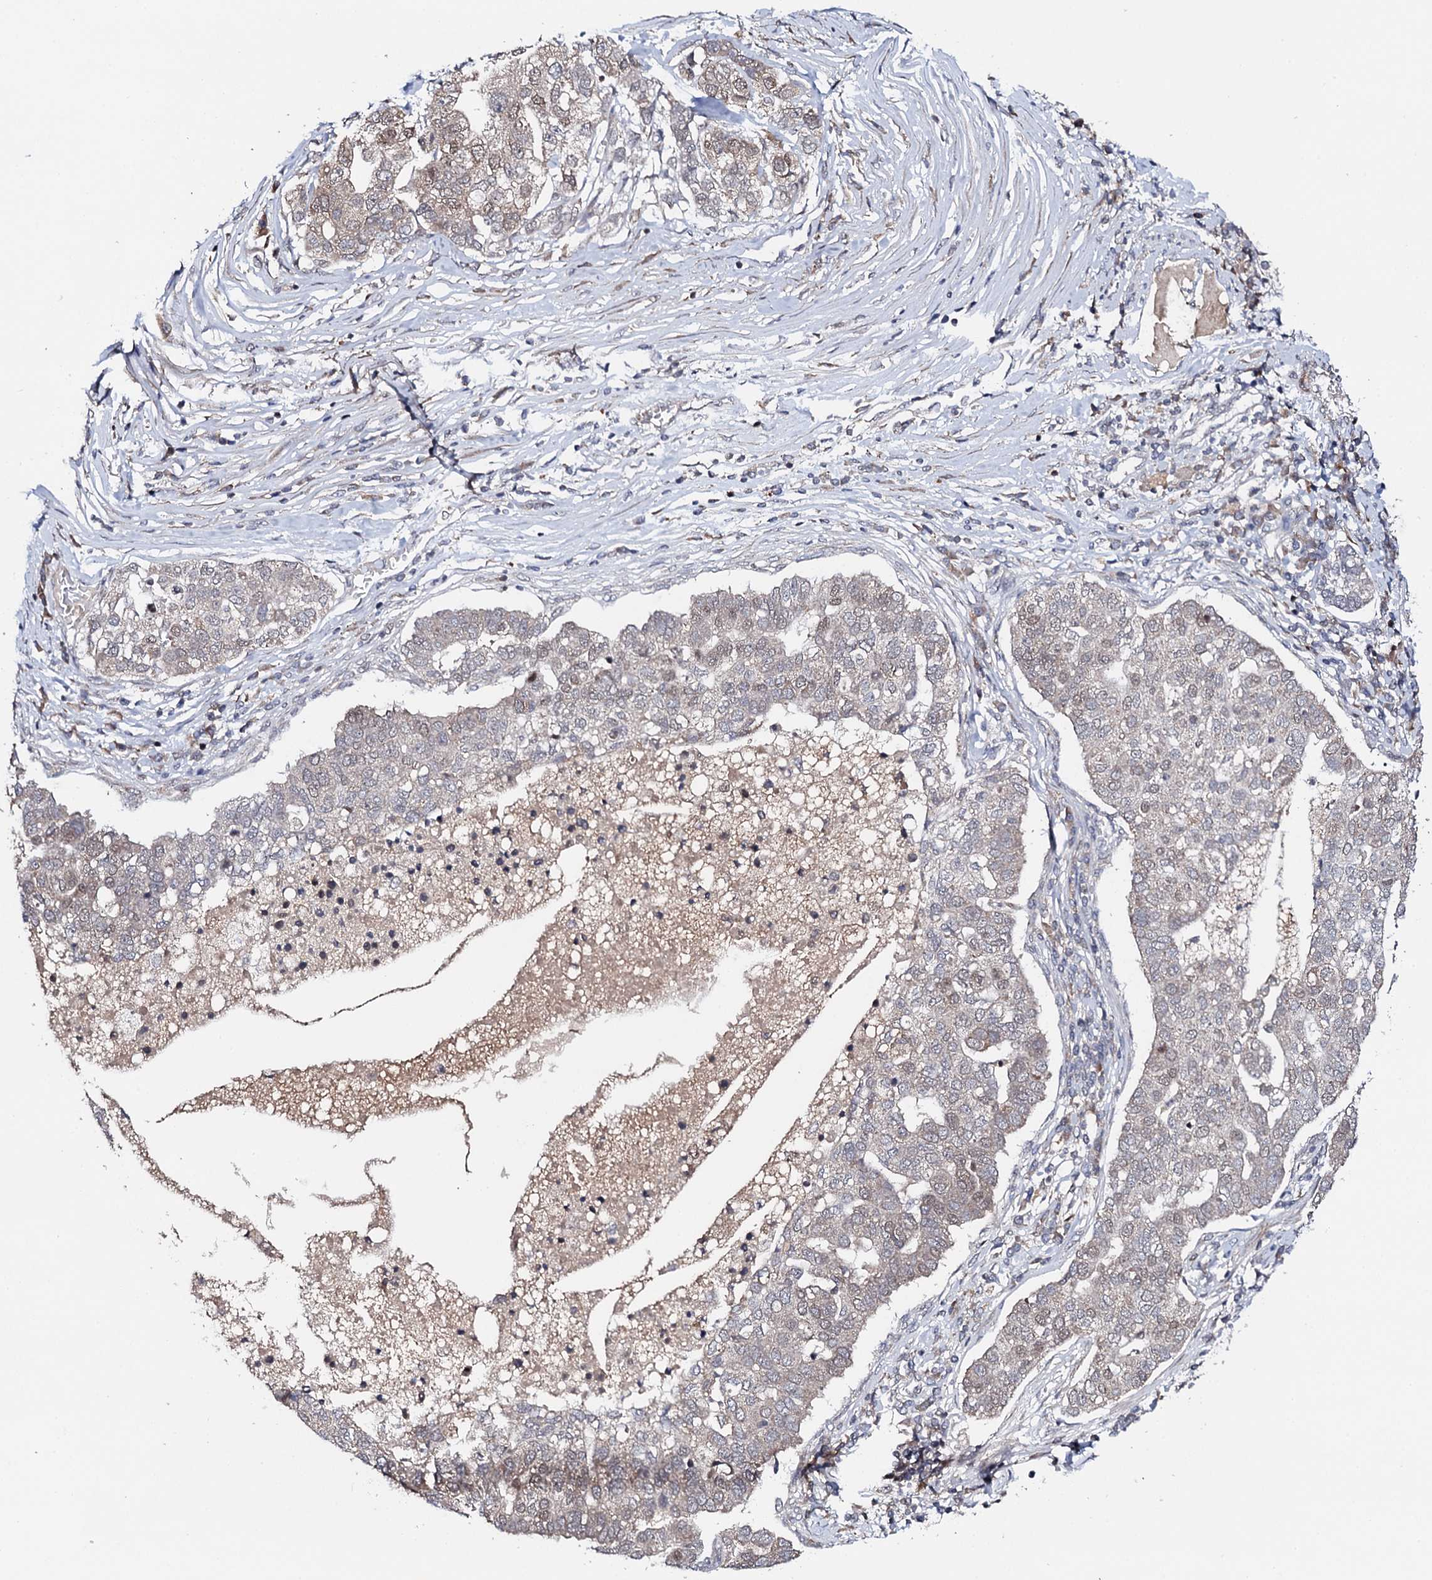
{"staining": {"intensity": "weak", "quantity": "<25%", "location": "nuclear"}, "tissue": "pancreatic cancer", "cell_type": "Tumor cells", "image_type": "cancer", "snomed": [{"axis": "morphology", "description": "Adenocarcinoma, NOS"}, {"axis": "topography", "description": "Pancreas"}], "caption": "This is a photomicrograph of immunohistochemistry (IHC) staining of pancreatic cancer (adenocarcinoma), which shows no staining in tumor cells.", "gene": "FAM111A", "patient": {"sex": "female", "age": 61}}